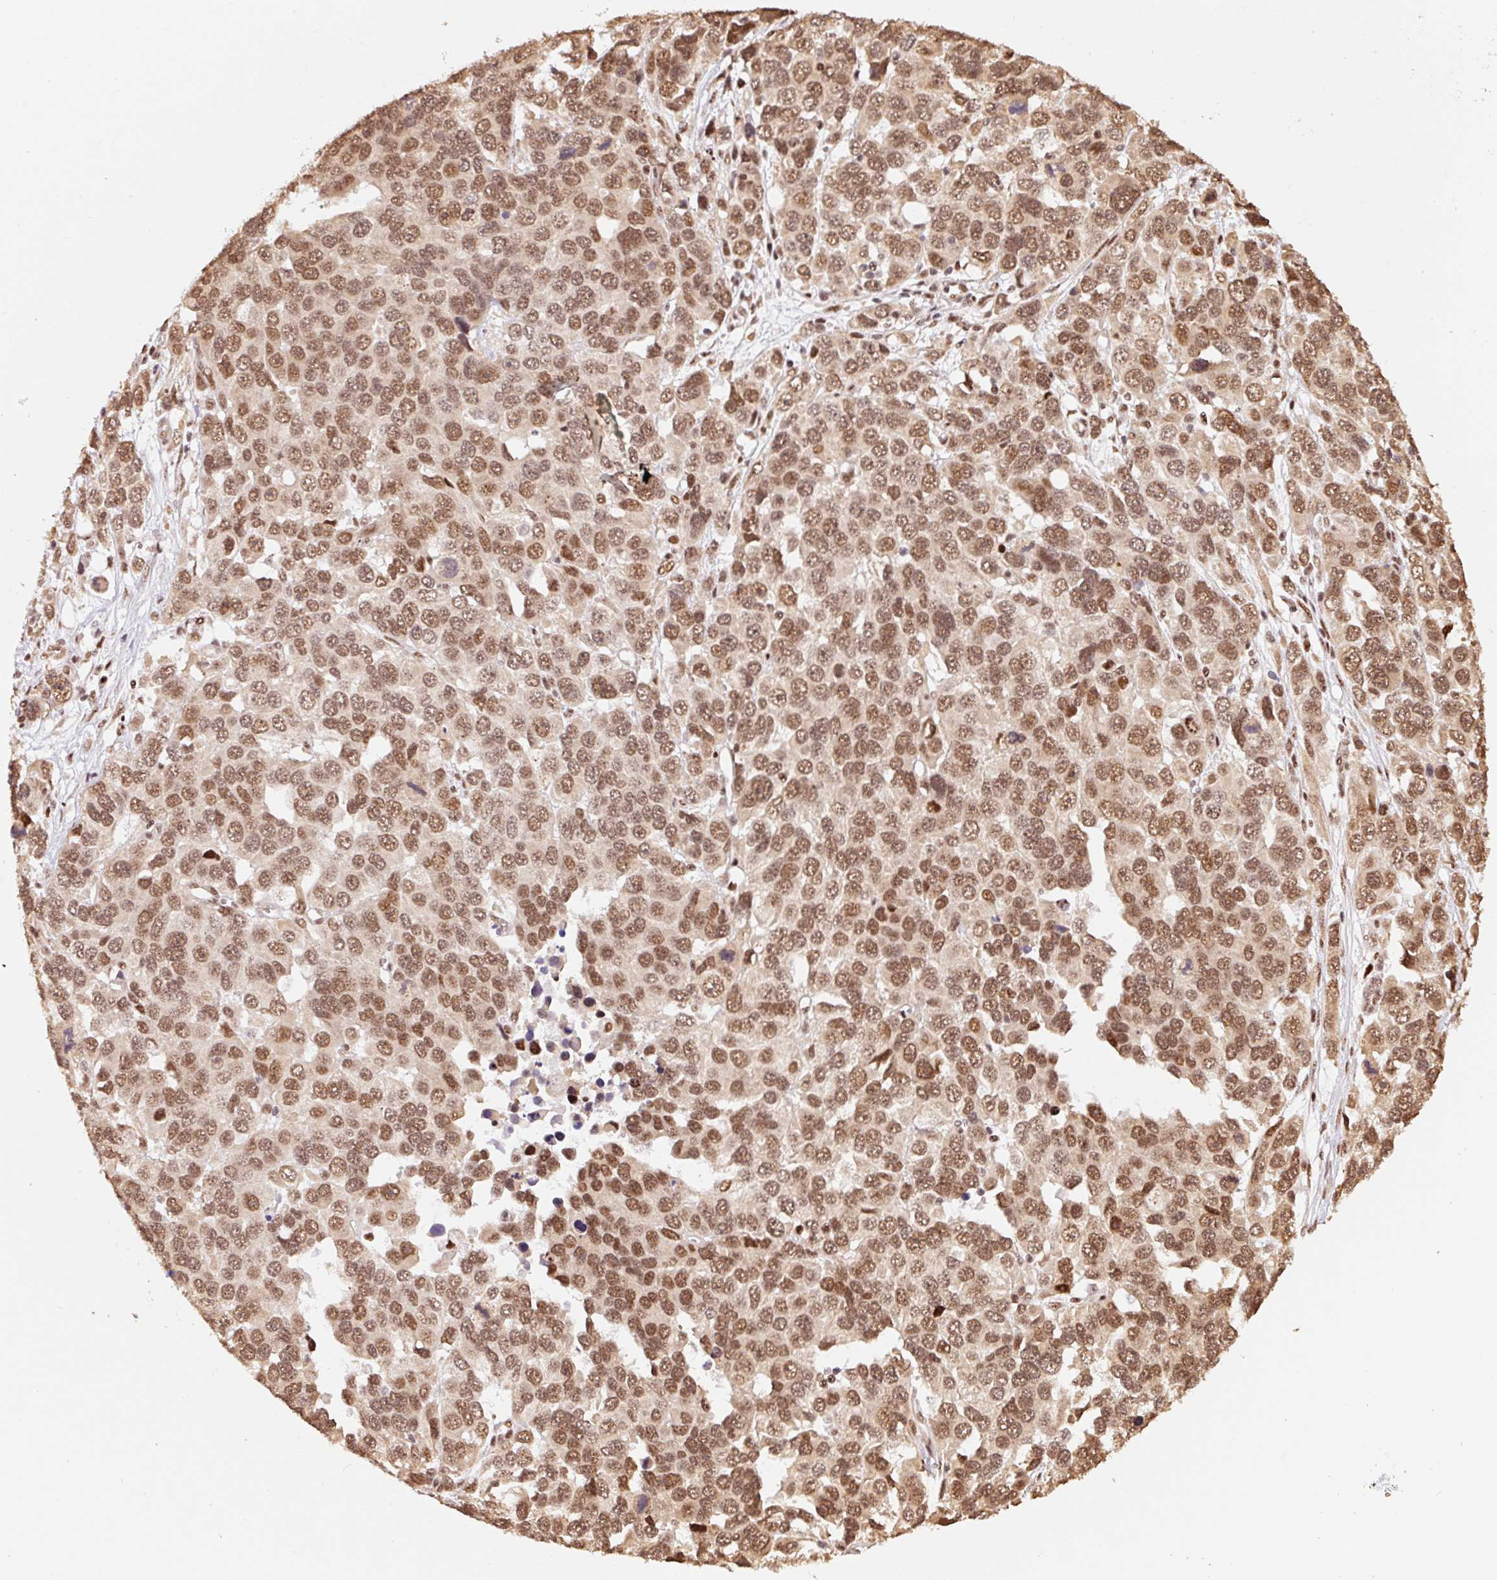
{"staining": {"intensity": "moderate", "quantity": ">75%", "location": "nuclear"}, "tissue": "ovarian cancer", "cell_type": "Tumor cells", "image_type": "cancer", "snomed": [{"axis": "morphology", "description": "Cystadenocarcinoma, serous, NOS"}, {"axis": "topography", "description": "Ovary"}], "caption": "Tumor cells show medium levels of moderate nuclear positivity in approximately >75% of cells in ovarian serous cystadenocarcinoma.", "gene": "INTS8", "patient": {"sex": "female", "age": 76}}